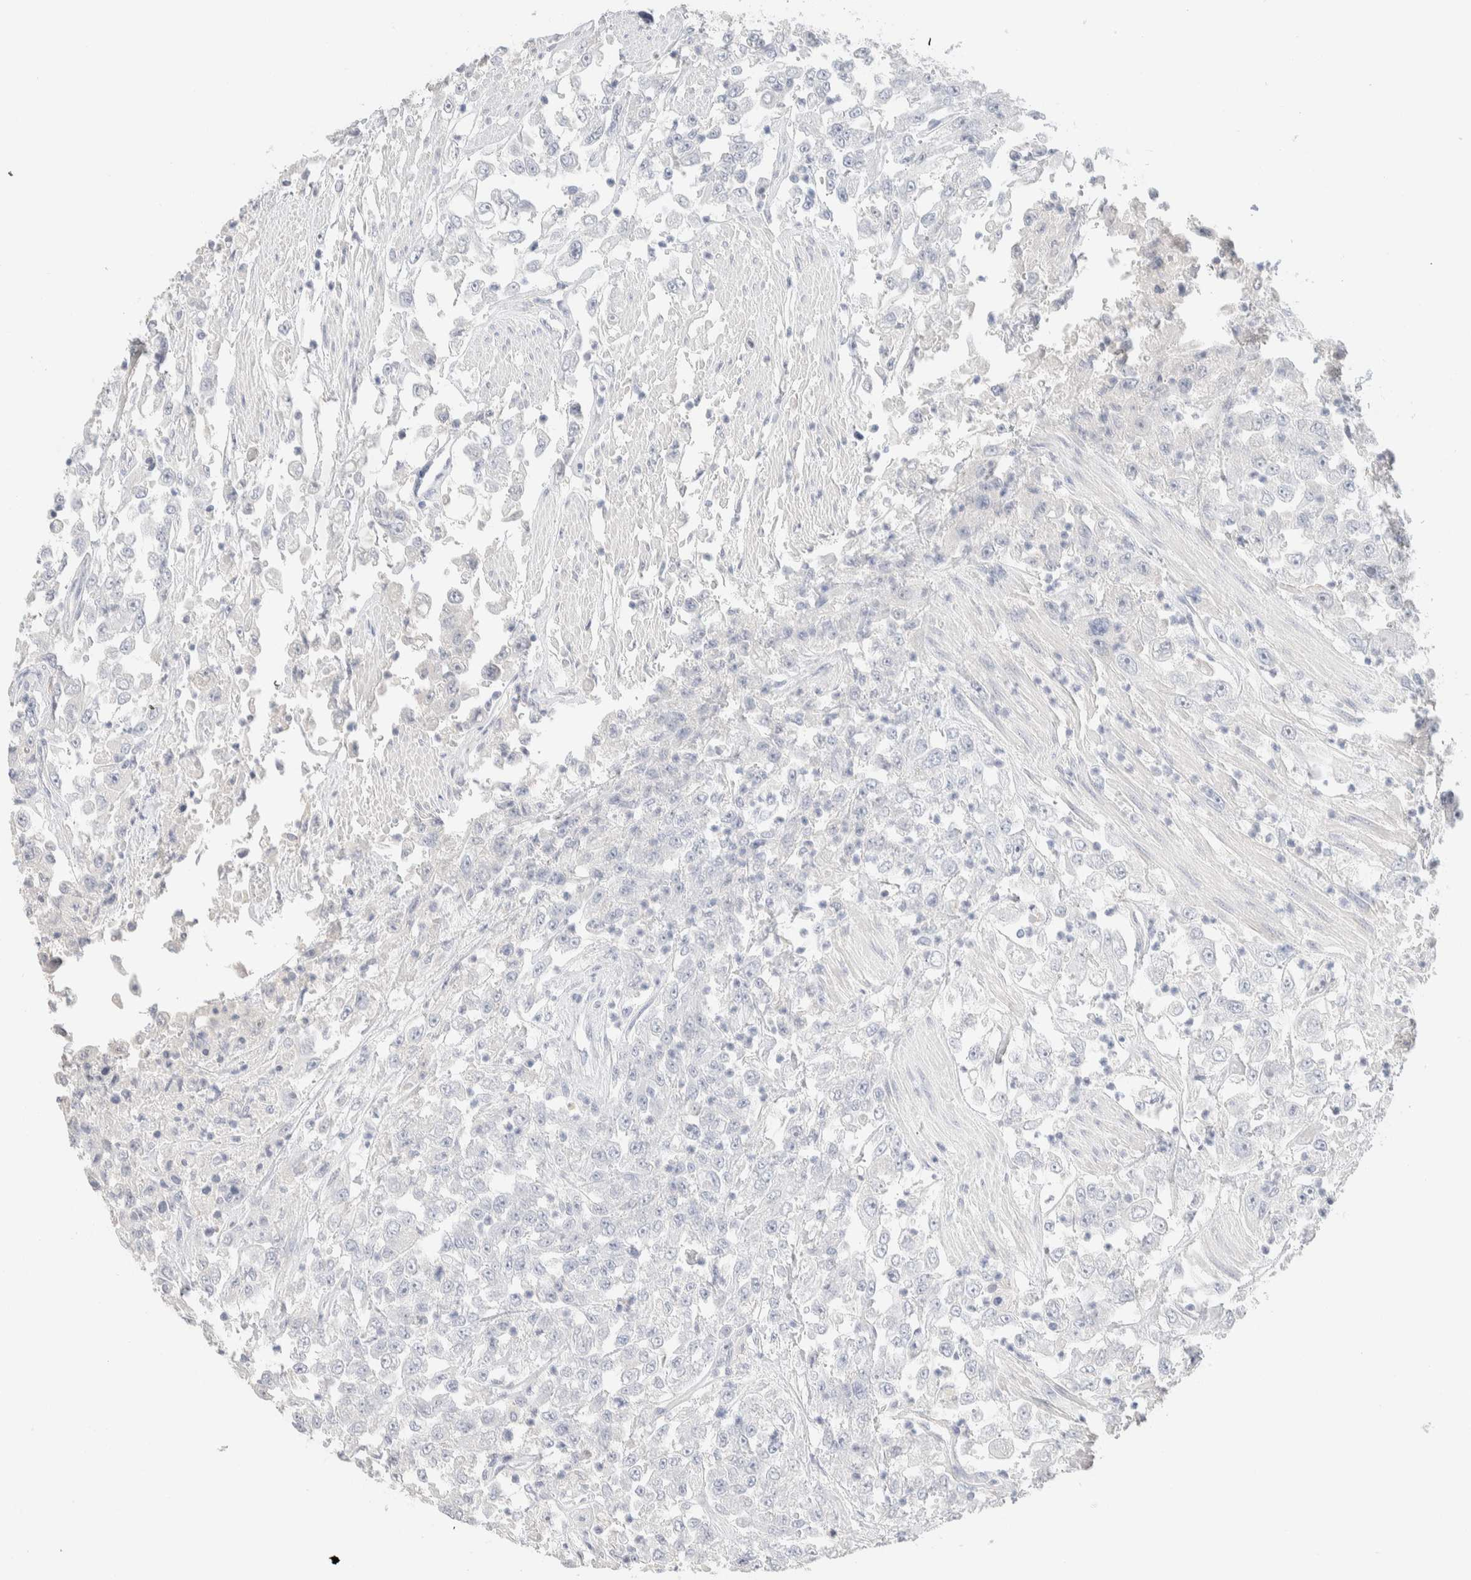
{"staining": {"intensity": "negative", "quantity": "none", "location": "none"}, "tissue": "urothelial cancer", "cell_type": "Tumor cells", "image_type": "cancer", "snomed": [{"axis": "morphology", "description": "Urothelial carcinoma, High grade"}, {"axis": "topography", "description": "Urinary bladder"}], "caption": "A micrograph of high-grade urothelial carcinoma stained for a protein exhibits no brown staining in tumor cells.", "gene": "RIDA", "patient": {"sex": "male", "age": 46}}